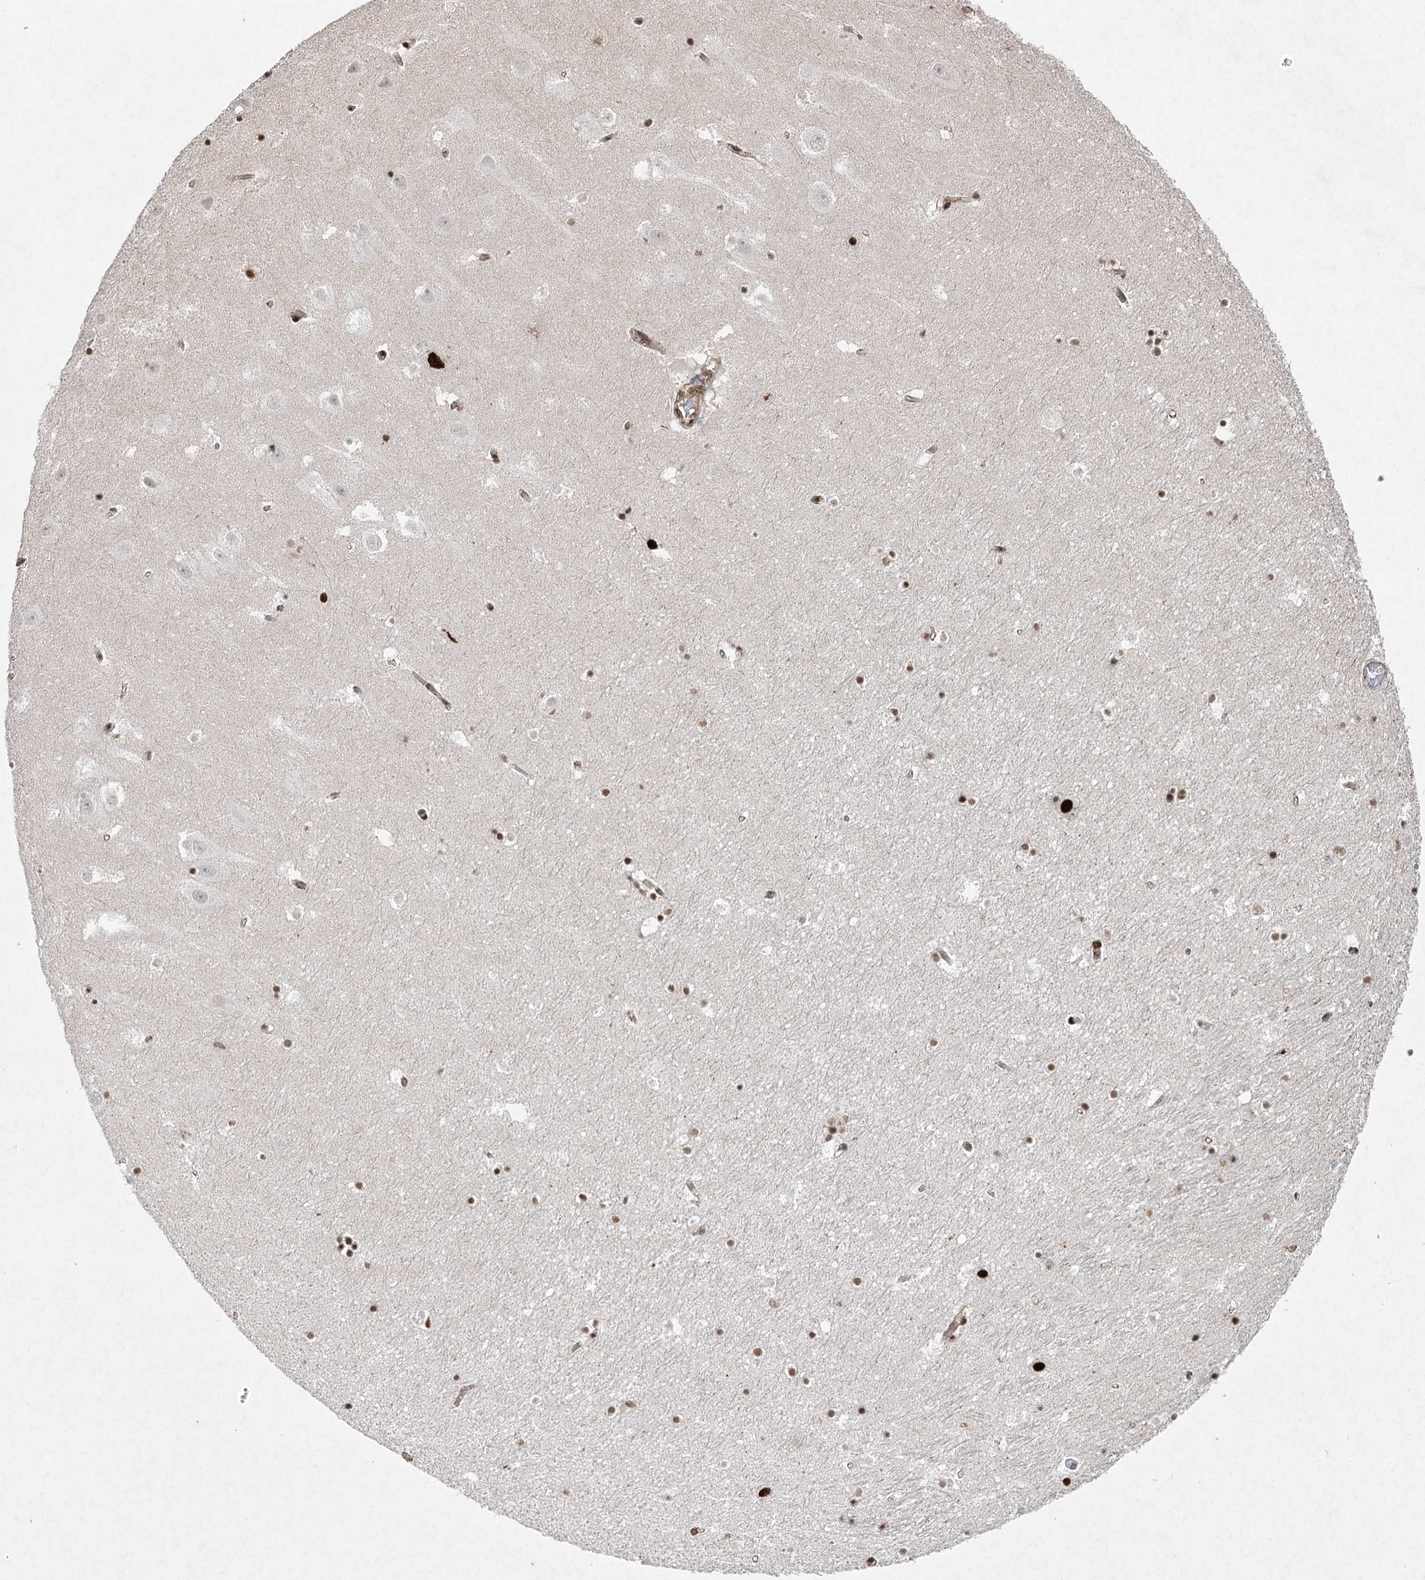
{"staining": {"intensity": "moderate", "quantity": "25%-75%", "location": "nuclear"}, "tissue": "hippocampus", "cell_type": "Glial cells", "image_type": "normal", "snomed": [{"axis": "morphology", "description": "Normal tissue, NOS"}, {"axis": "topography", "description": "Hippocampus"}], "caption": "The image displays immunohistochemical staining of normal hippocampus. There is moderate nuclear staining is present in approximately 25%-75% of glial cells.", "gene": "ZCCHC8", "patient": {"sex": "female", "age": 52}}